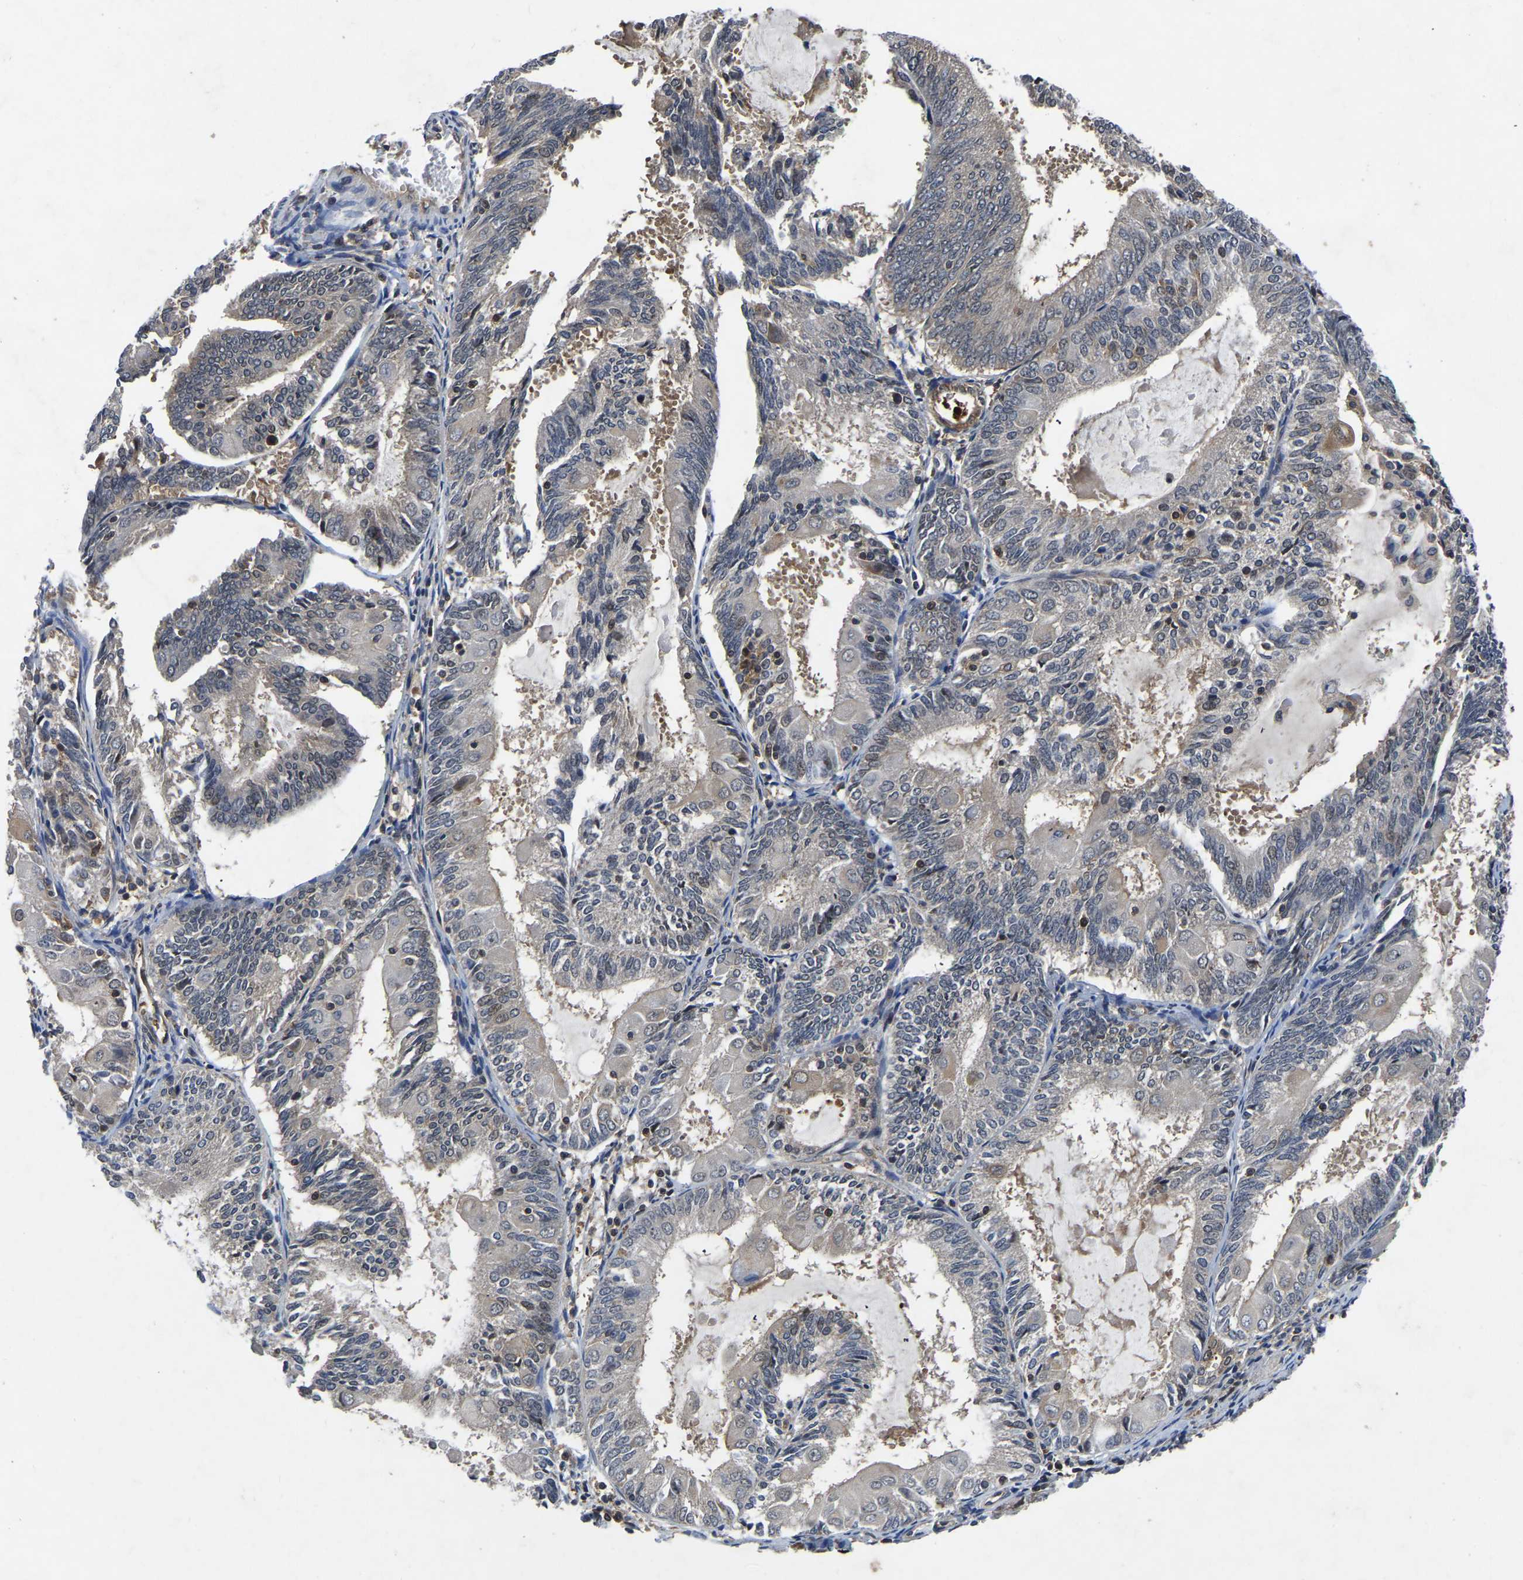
{"staining": {"intensity": "weak", "quantity": "<25%", "location": "cytoplasmic/membranous"}, "tissue": "endometrial cancer", "cell_type": "Tumor cells", "image_type": "cancer", "snomed": [{"axis": "morphology", "description": "Adenocarcinoma, NOS"}, {"axis": "topography", "description": "Endometrium"}], "caption": "The image exhibits no staining of tumor cells in endometrial adenocarcinoma.", "gene": "FGD5", "patient": {"sex": "female", "age": 81}}